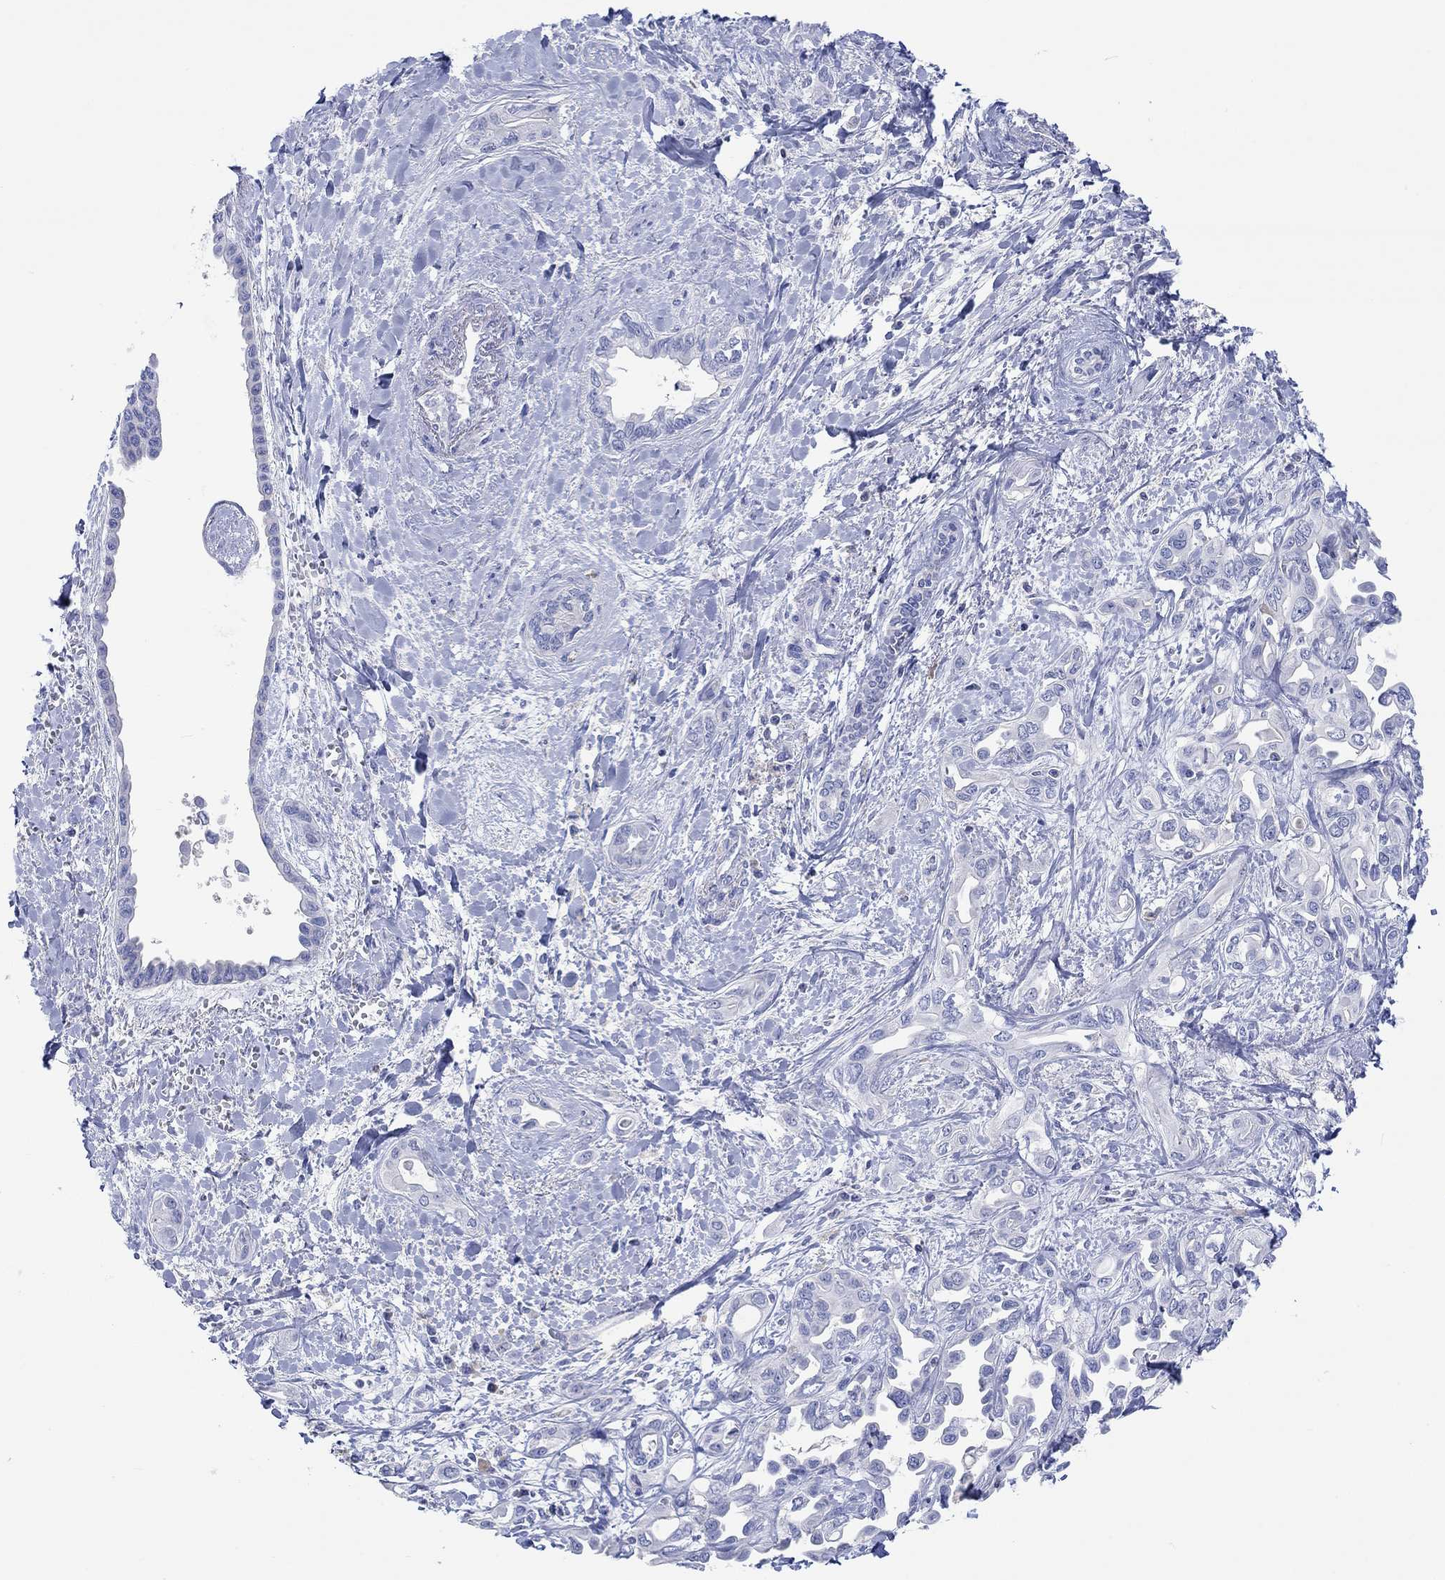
{"staining": {"intensity": "negative", "quantity": "none", "location": "none"}, "tissue": "liver cancer", "cell_type": "Tumor cells", "image_type": "cancer", "snomed": [{"axis": "morphology", "description": "Cholangiocarcinoma"}, {"axis": "topography", "description": "Liver"}], "caption": "Protein analysis of liver cancer (cholangiocarcinoma) exhibits no significant staining in tumor cells. (DAB IHC with hematoxylin counter stain).", "gene": "GCM1", "patient": {"sex": "female", "age": 64}}